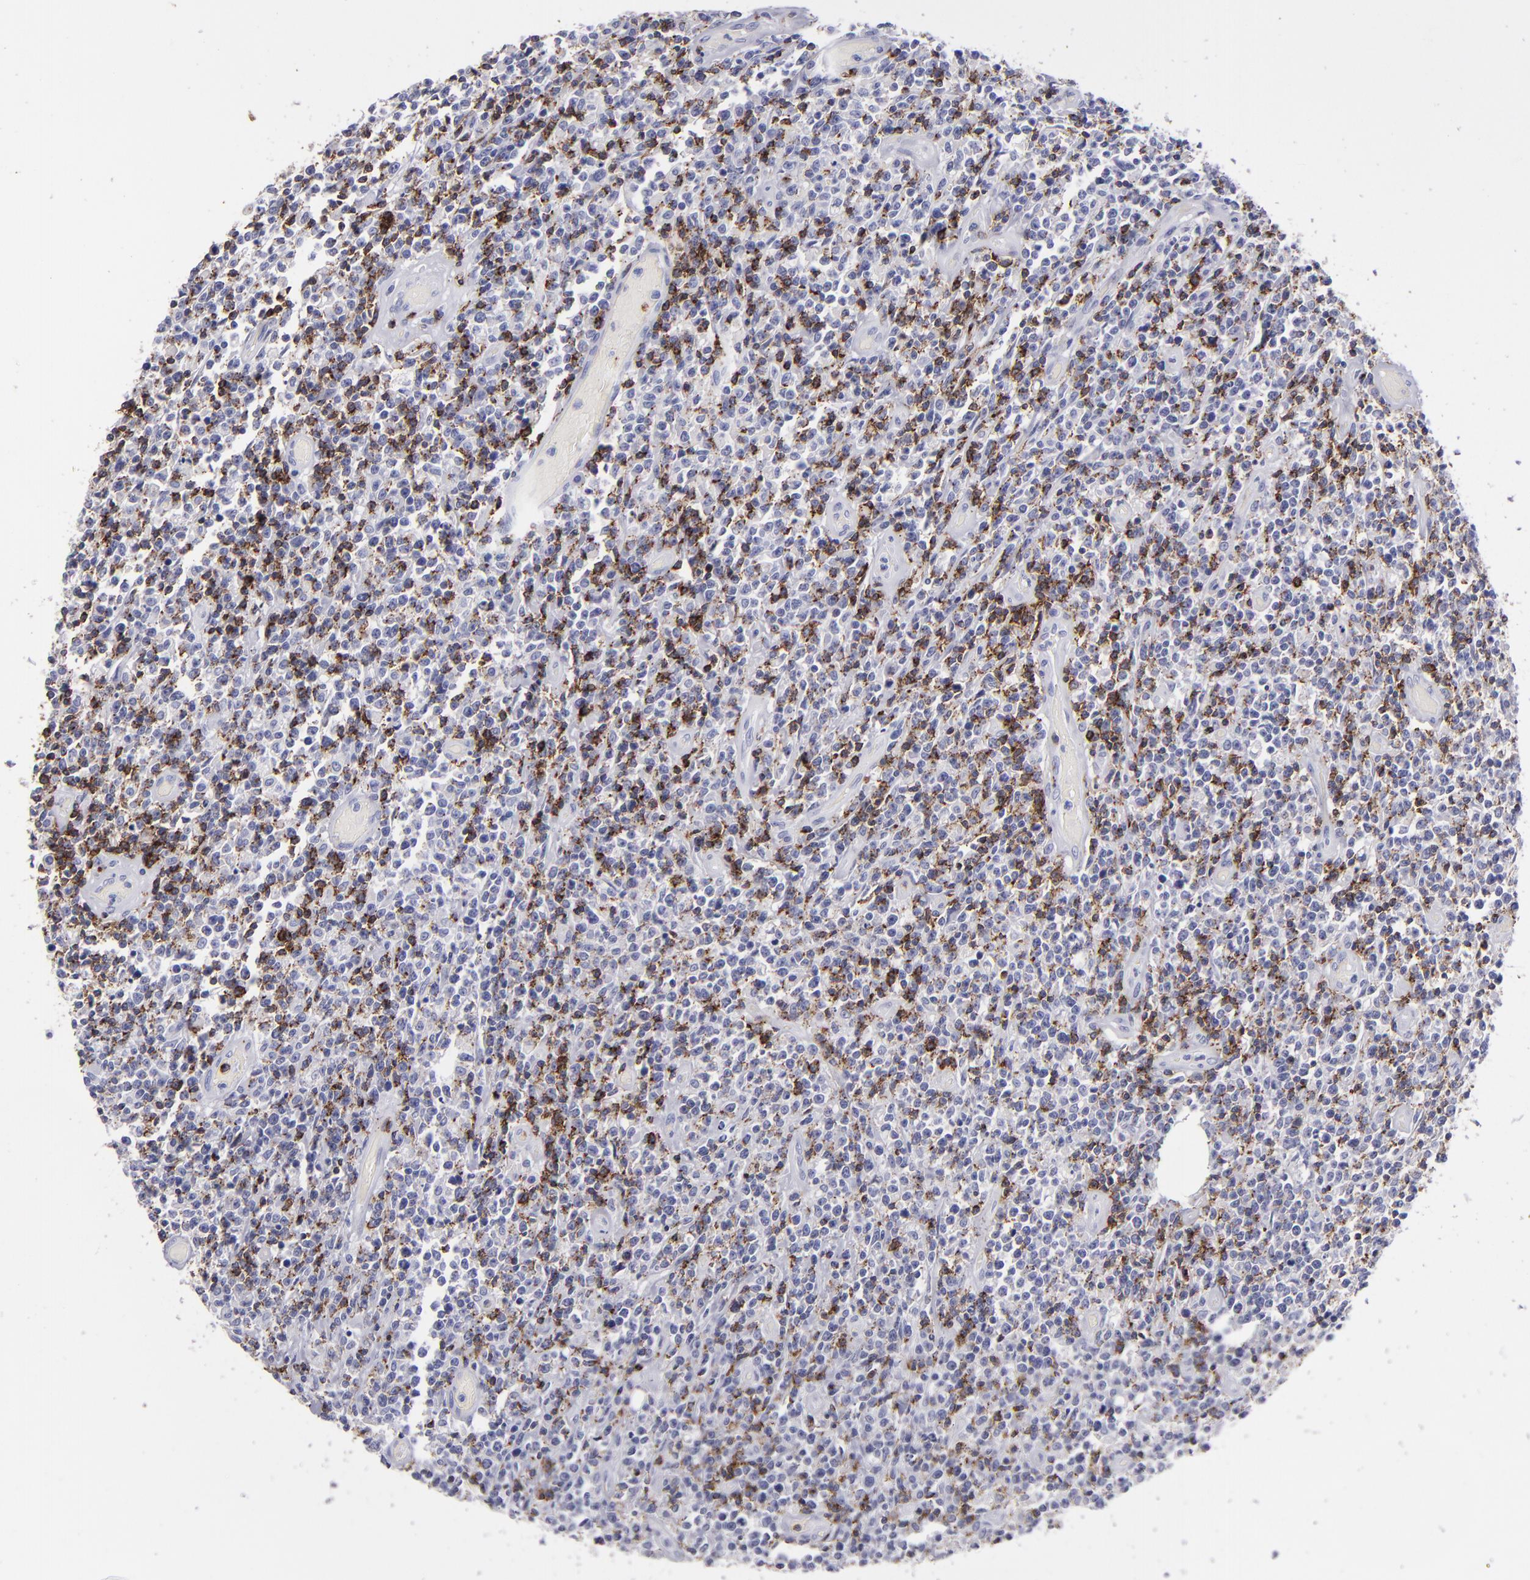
{"staining": {"intensity": "negative", "quantity": "none", "location": "none"}, "tissue": "lymphoma", "cell_type": "Tumor cells", "image_type": "cancer", "snomed": [{"axis": "morphology", "description": "Malignant lymphoma, non-Hodgkin's type, High grade"}, {"axis": "topography", "description": "Colon"}], "caption": "This is a image of IHC staining of high-grade malignant lymphoma, non-Hodgkin's type, which shows no expression in tumor cells.", "gene": "CD2", "patient": {"sex": "male", "age": 82}}